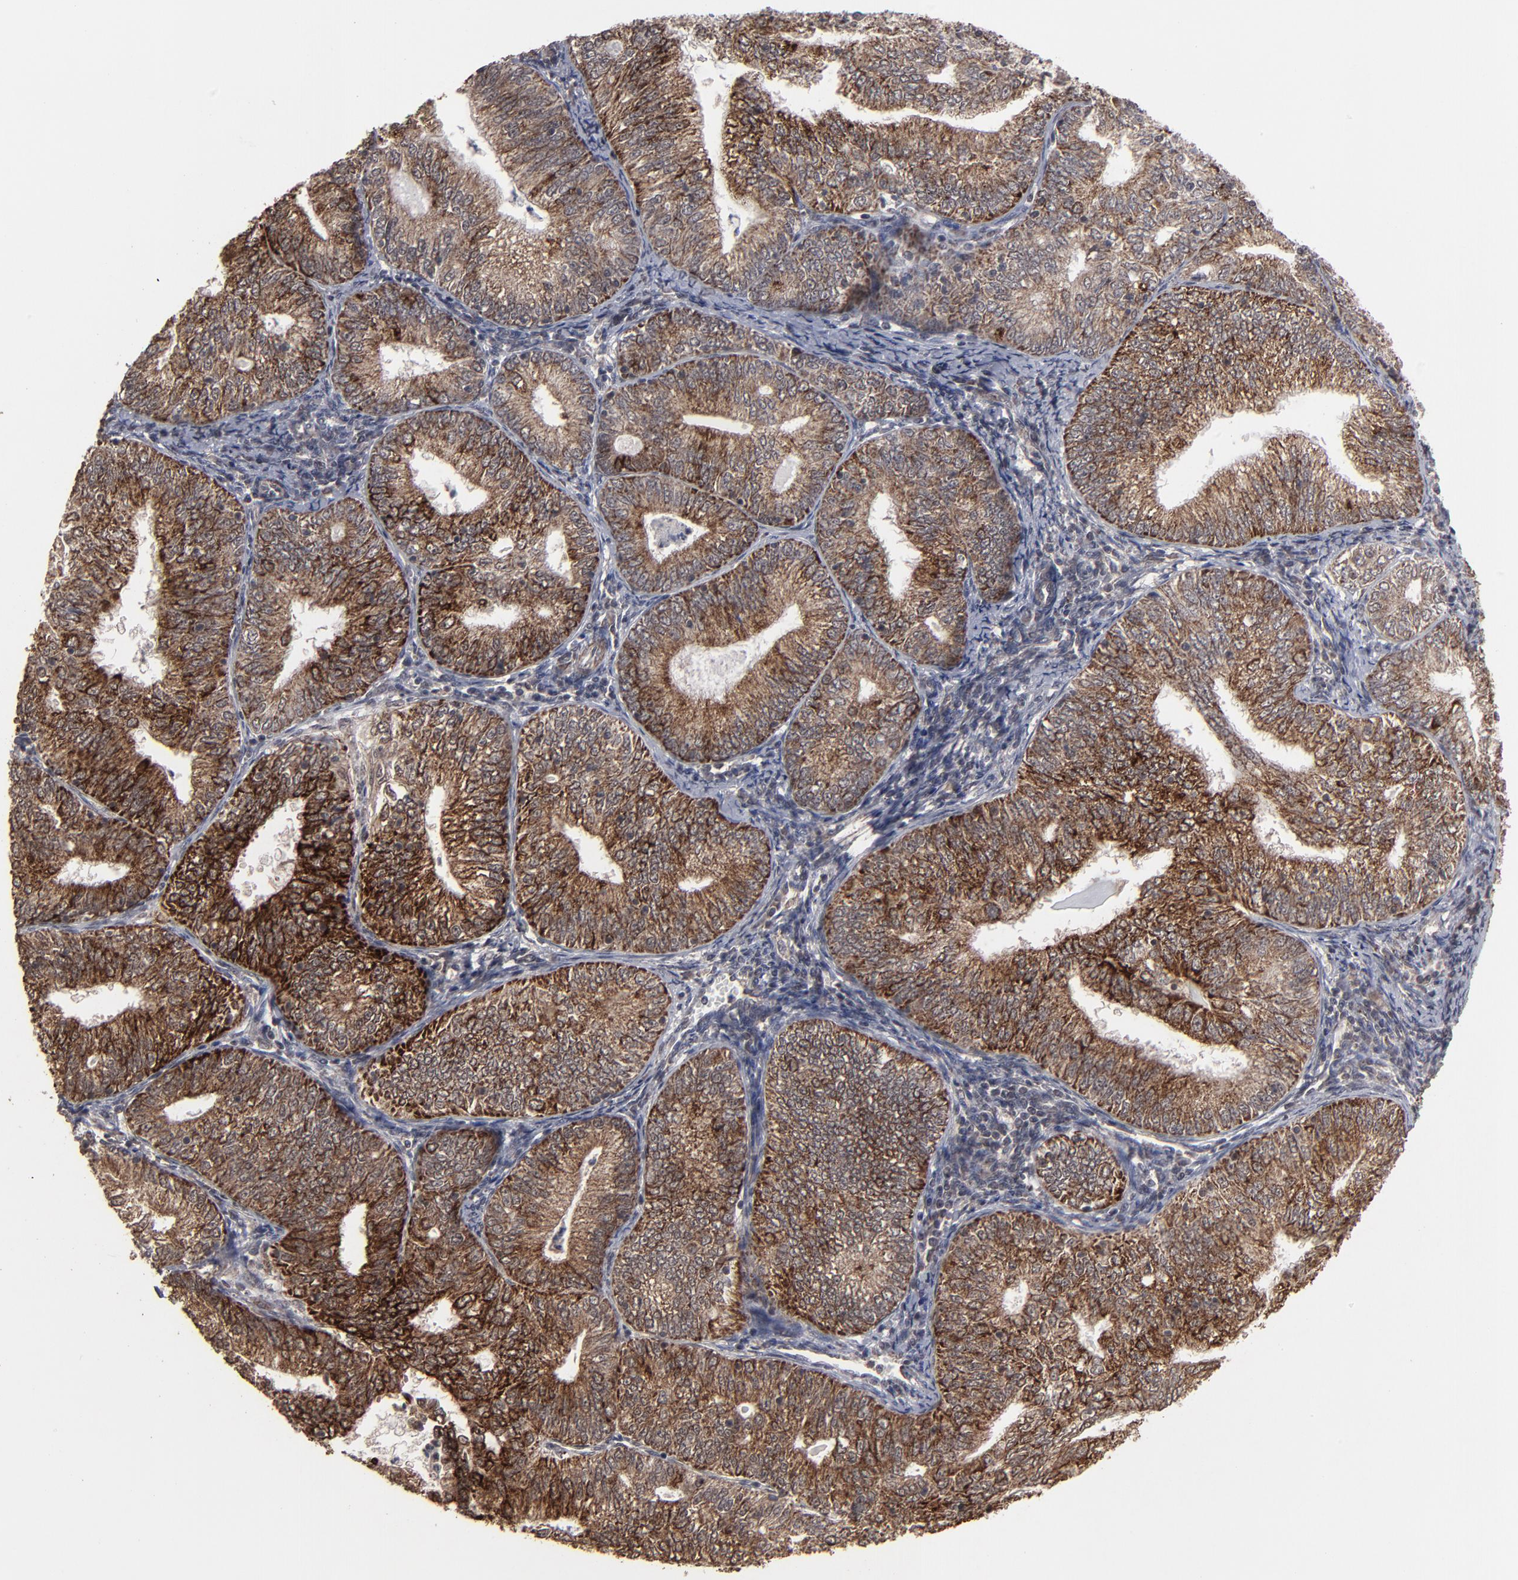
{"staining": {"intensity": "strong", "quantity": "<25%", "location": "cytoplasmic/membranous"}, "tissue": "endometrial cancer", "cell_type": "Tumor cells", "image_type": "cancer", "snomed": [{"axis": "morphology", "description": "Adenocarcinoma, NOS"}, {"axis": "topography", "description": "Endometrium"}], "caption": "IHC (DAB (3,3'-diaminobenzidine)) staining of endometrial cancer demonstrates strong cytoplasmic/membranous protein positivity in about <25% of tumor cells.", "gene": "BNIP3", "patient": {"sex": "female", "age": 69}}